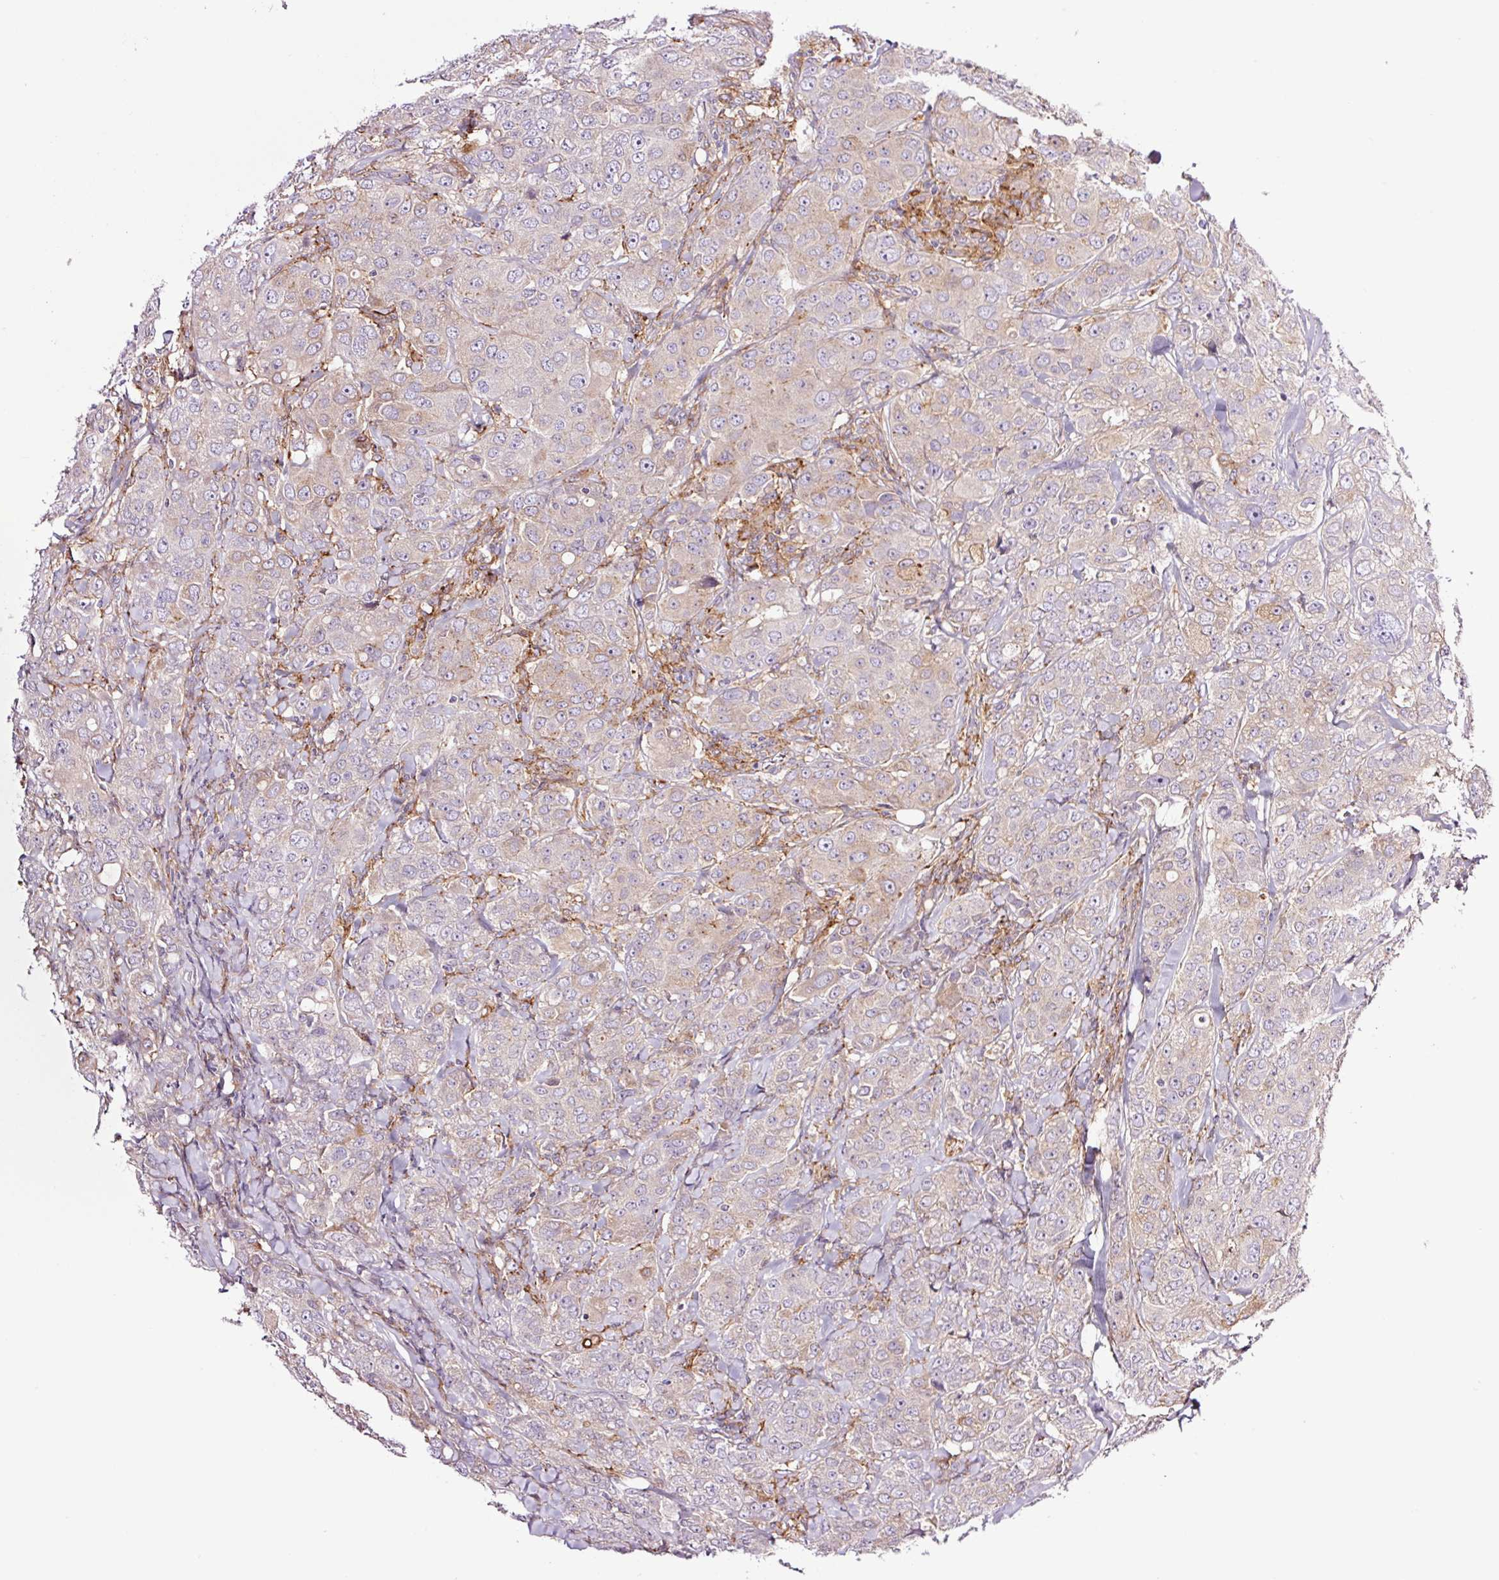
{"staining": {"intensity": "weak", "quantity": "<25%", "location": "cytoplasmic/membranous"}, "tissue": "breast cancer", "cell_type": "Tumor cells", "image_type": "cancer", "snomed": [{"axis": "morphology", "description": "Duct carcinoma"}, {"axis": "topography", "description": "Breast"}], "caption": "Immunohistochemical staining of invasive ductal carcinoma (breast) demonstrates no significant staining in tumor cells.", "gene": "SH2D6", "patient": {"sex": "female", "age": 43}}